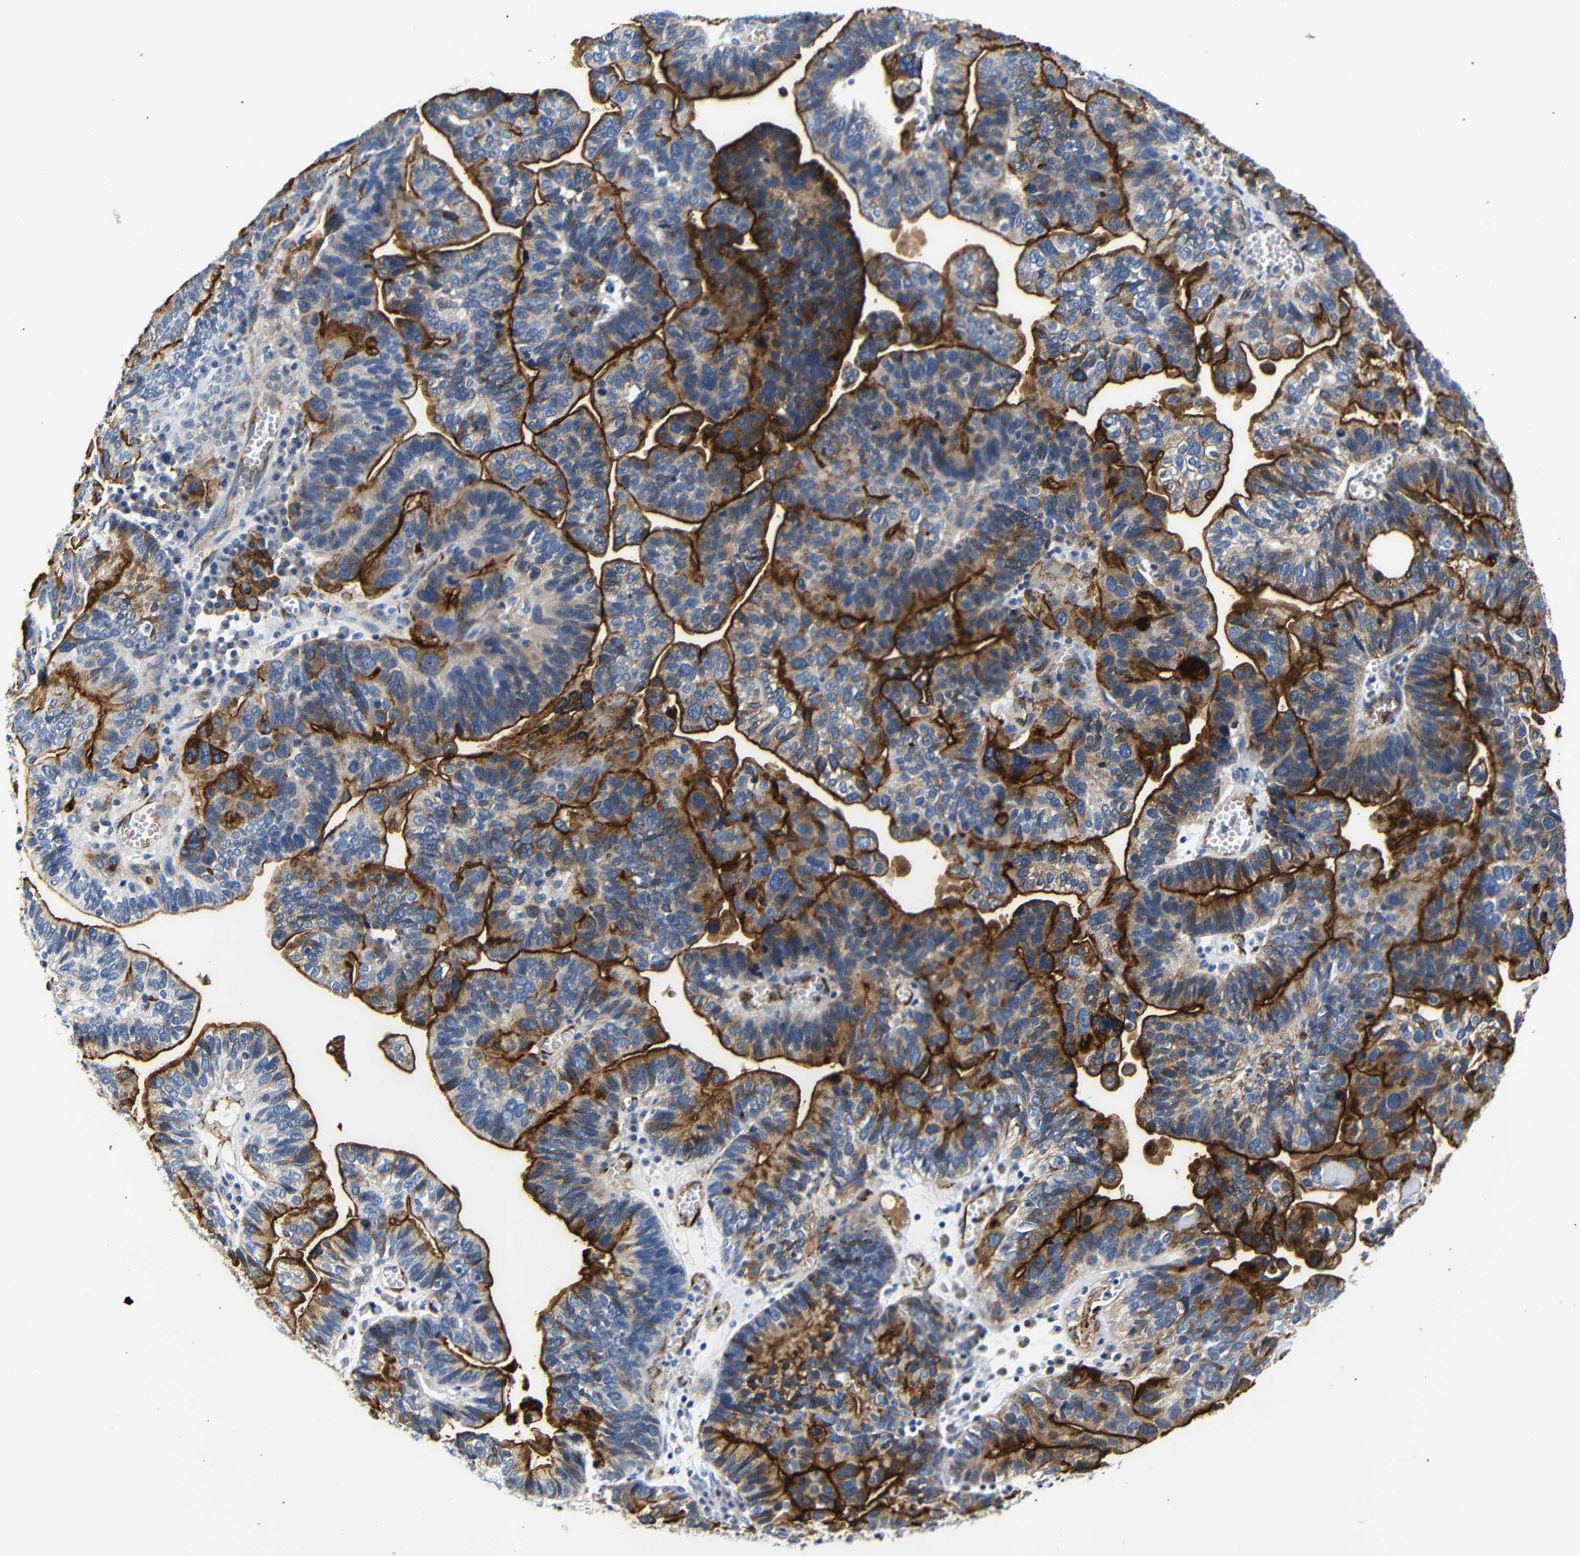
{"staining": {"intensity": "strong", "quantity": ">75%", "location": "cytoplasmic/membranous"}, "tissue": "ovarian cancer", "cell_type": "Tumor cells", "image_type": "cancer", "snomed": [{"axis": "morphology", "description": "Cystadenocarcinoma, serous, NOS"}, {"axis": "topography", "description": "Ovary"}], "caption": "Immunohistochemical staining of human serous cystadenocarcinoma (ovarian) displays strong cytoplasmic/membranous protein staining in approximately >75% of tumor cells.", "gene": "MUC4", "patient": {"sex": "female", "age": 56}}